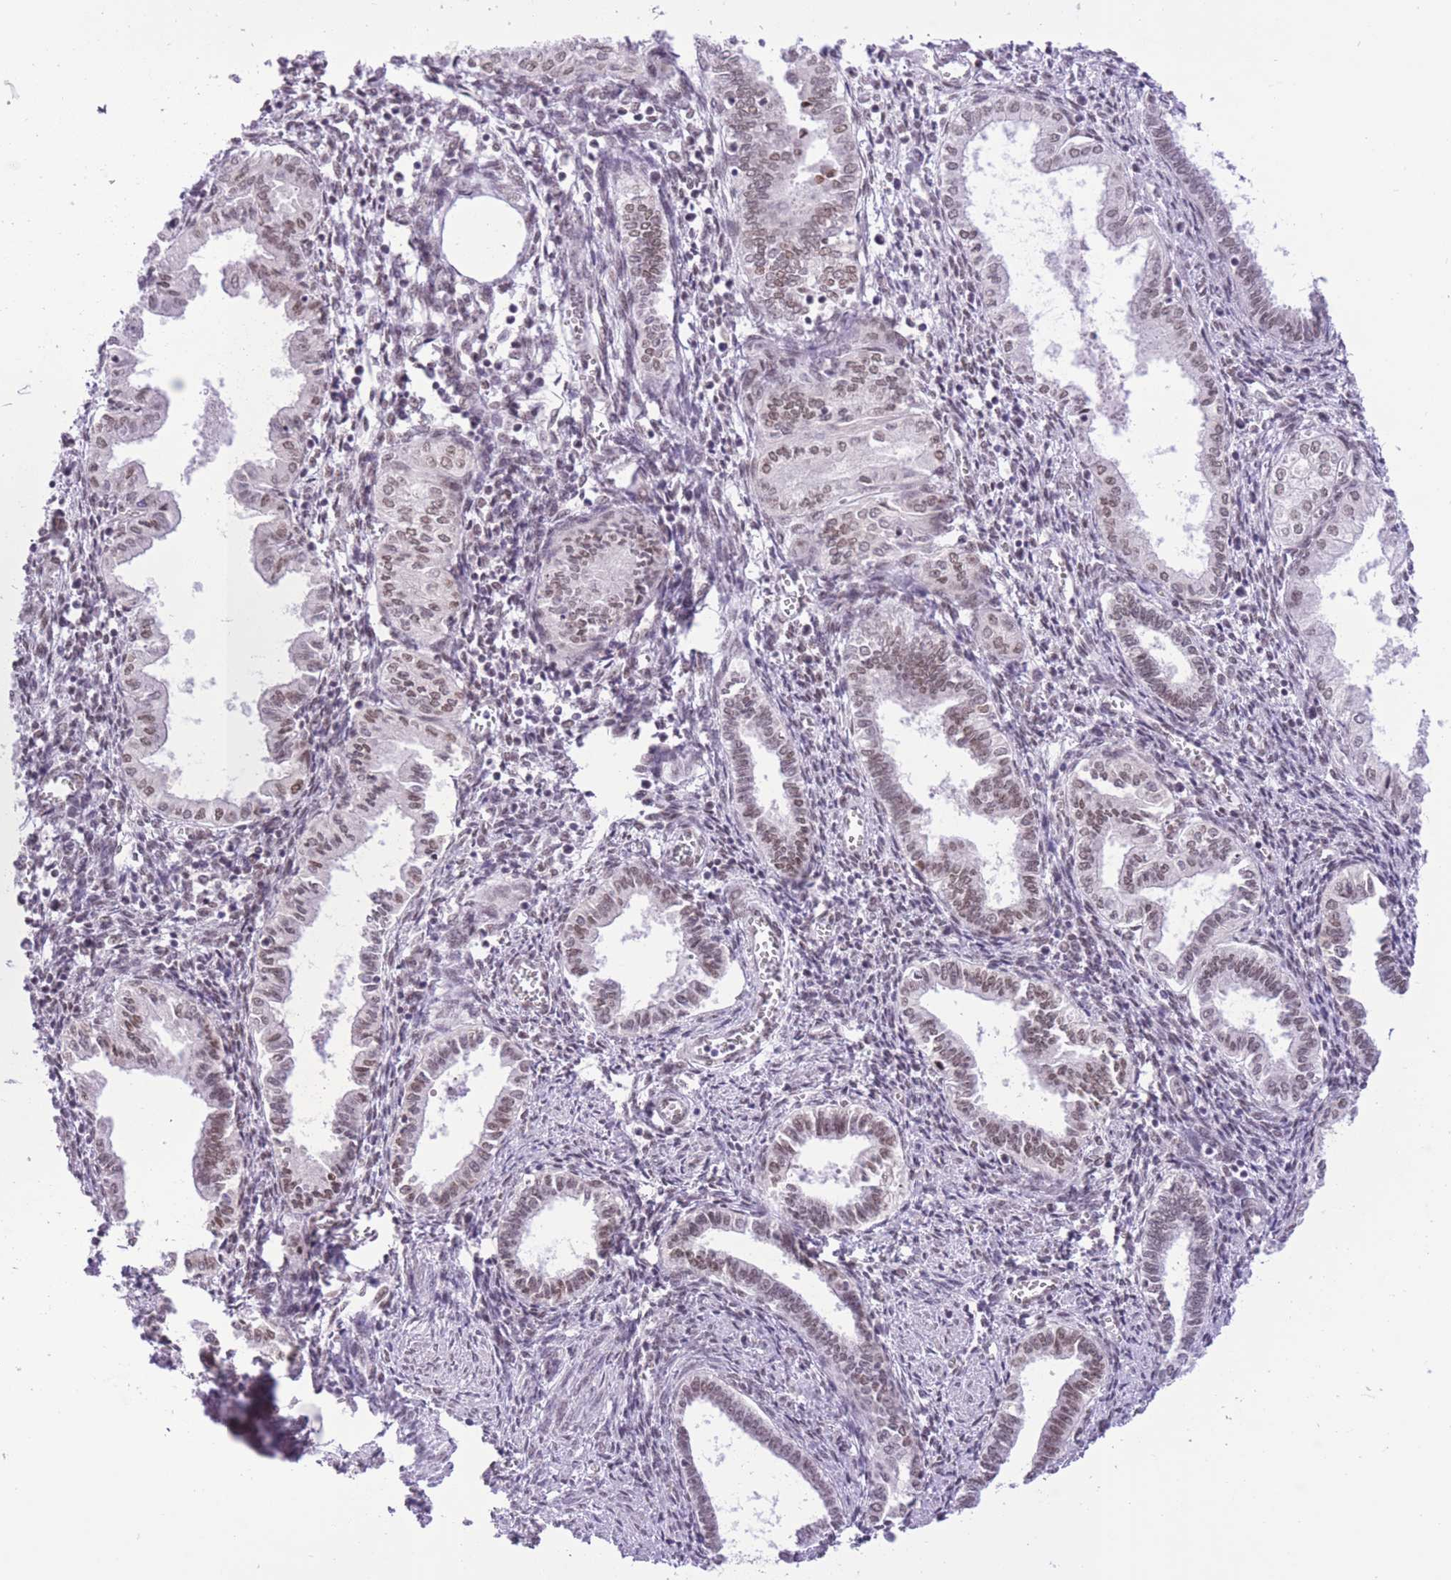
{"staining": {"intensity": "moderate", "quantity": "25%-75%", "location": "nuclear"}, "tissue": "endometrium", "cell_type": "Cells in endometrial stroma", "image_type": "normal", "snomed": [{"axis": "morphology", "description": "Normal tissue, NOS"}, {"axis": "topography", "description": "Endometrium"}], "caption": "DAB immunohistochemical staining of normal endometrium shows moderate nuclear protein staining in approximately 25%-75% of cells in endometrial stroma. (DAB IHC with brightfield microscopy, high magnification).", "gene": "ZBED5", "patient": {"sex": "female", "age": 37}}